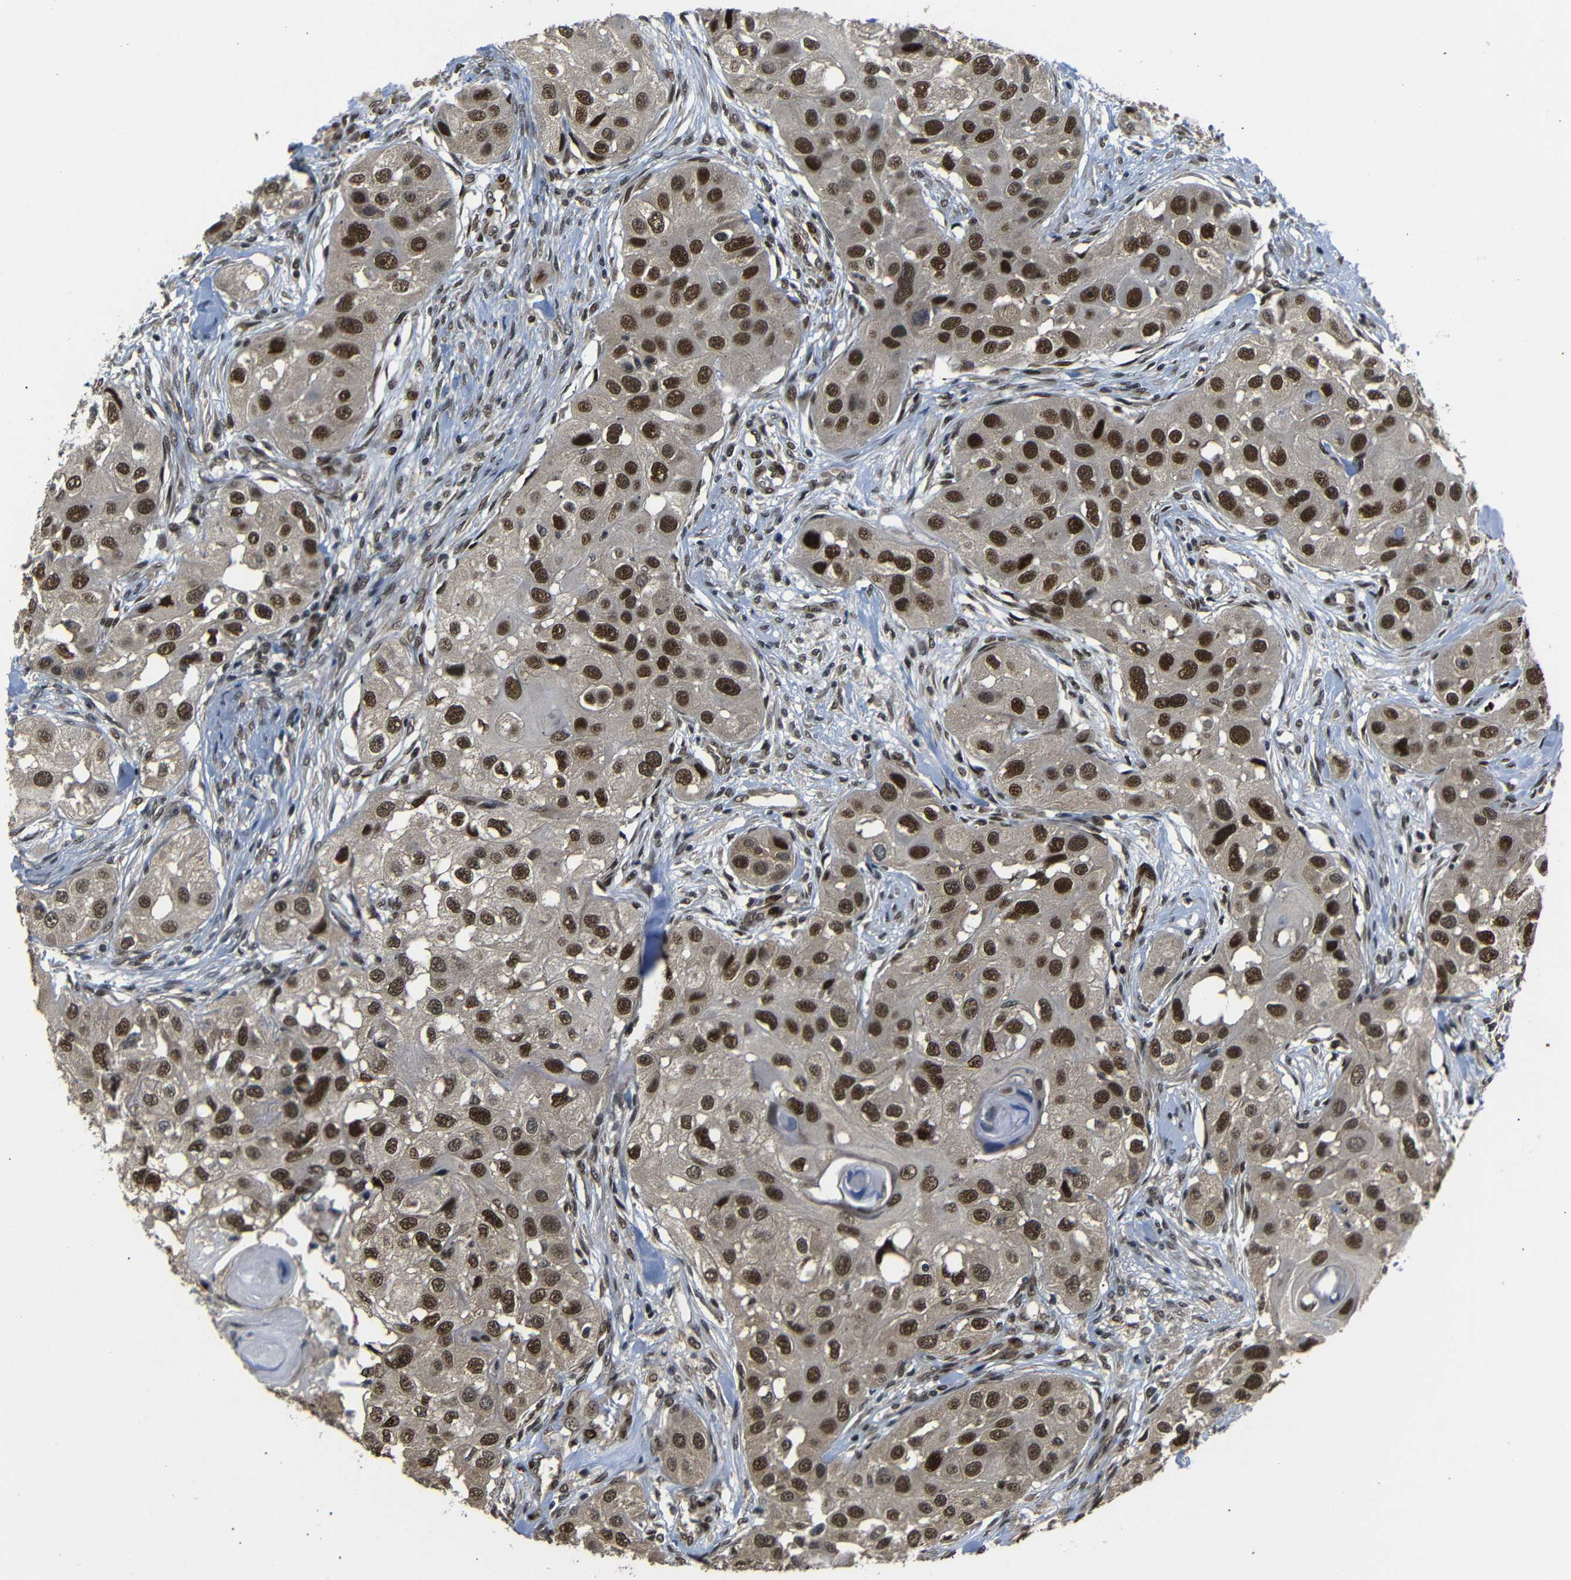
{"staining": {"intensity": "strong", "quantity": ">75%", "location": "cytoplasmic/membranous,nuclear"}, "tissue": "head and neck cancer", "cell_type": "Tumor cells", "image_type": "cancer", "snomed": [{"axis": "morphology", "description": "Normal tissue, NOS"}, {"axis": "morphology", "description": "Squamous cell carcinoma, NOS"}, {"axis": "topography", "description": "Skeletal muscle"}, {"axis": "topography", "description": "Head-Neck"}], "caption": "High-magnification brightfield microscopy of head and neck cancer (squamous cell carcinoma) stained with DAB (3,3'-diaminobenzidine) (brown) and counterstained with hematoxylin (blue). tumor cells exhibit strong cytoplasmic/membranous and nuclear expression is seen in approximately>75% of cells.", "gene": "TBX2", "patient": {"sex": "male", "age": 51}}